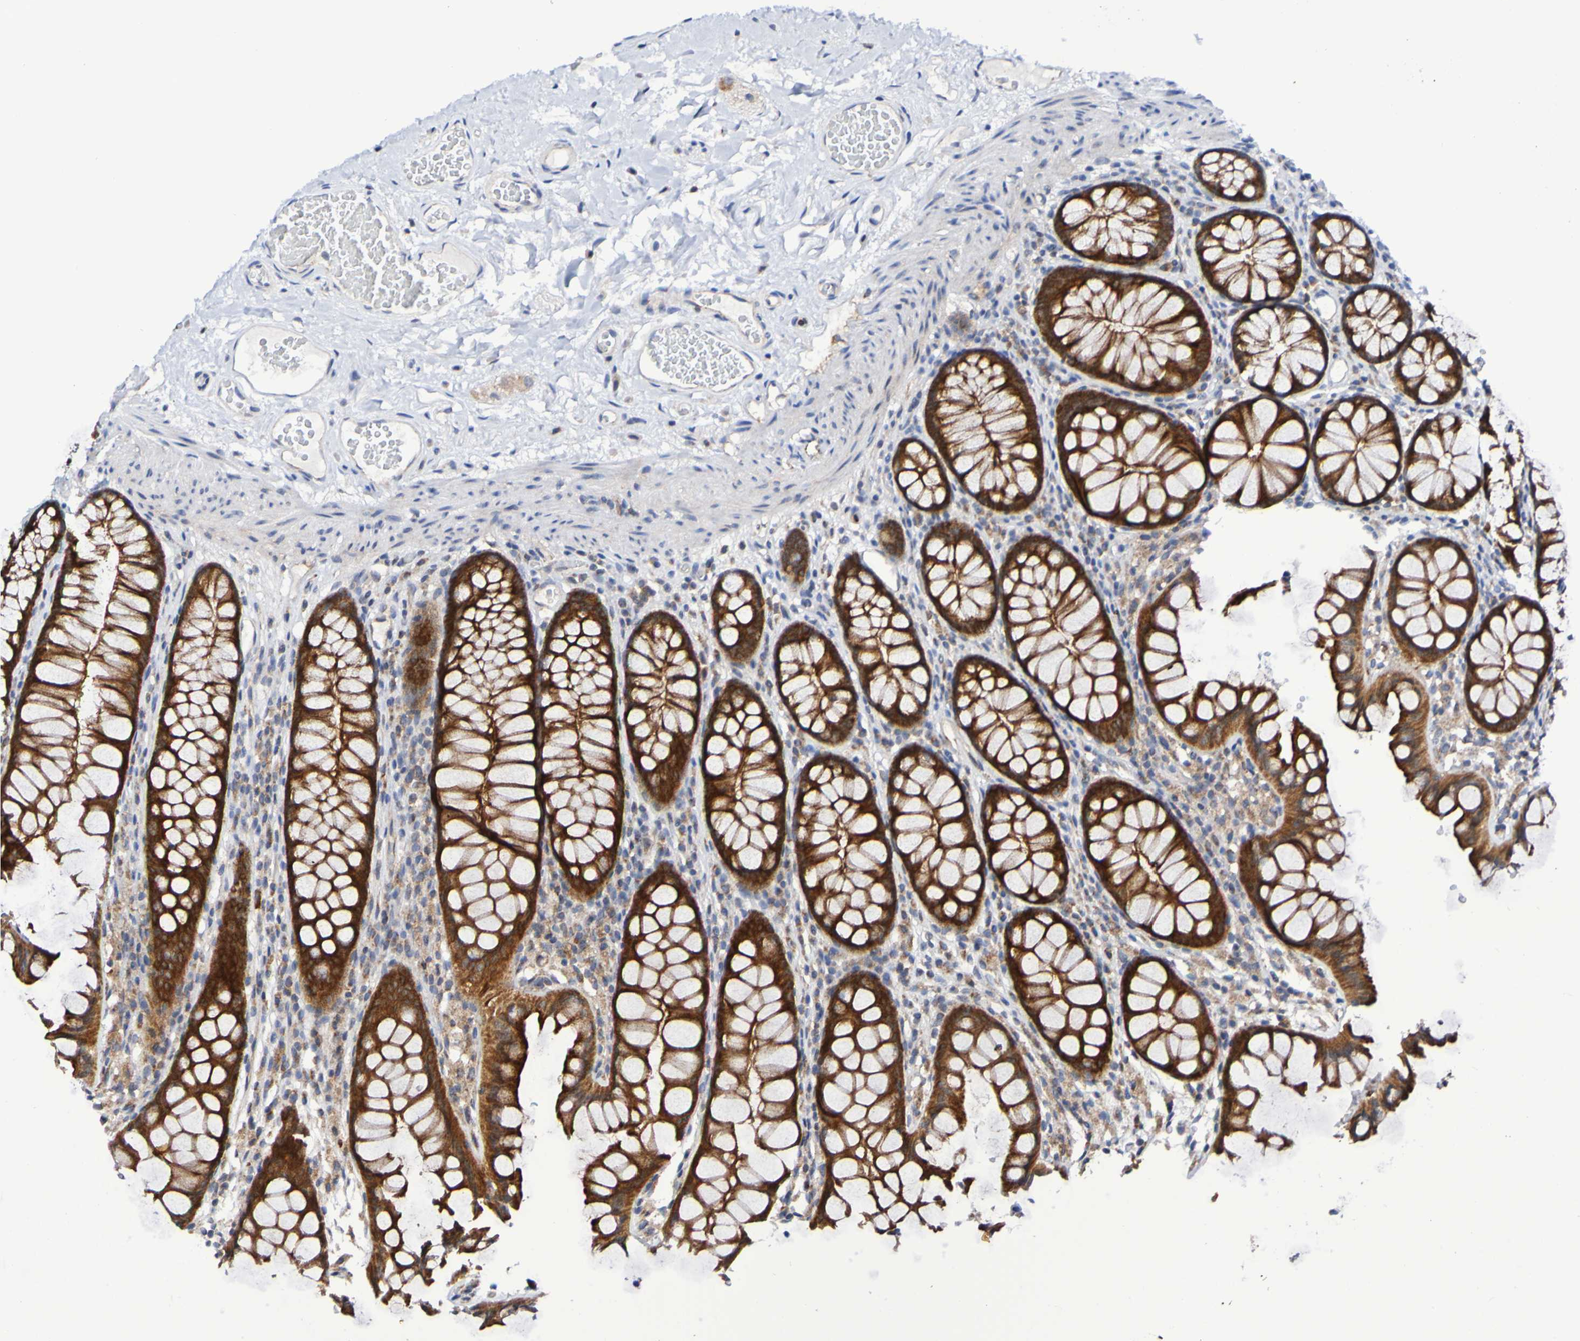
{"staining": {"intensity": "negative", "quantity": "none", "location": "none"}, "tissue": "colon", "cell_type": "Endothelial cells", "image_type": "normal", "snomed": [{"axis": "morphology", "description": "Normal tissue, NOS"}, {"axis": "topography", "description": "Colon"}], "caption": "DAB immunohistochemical staining of normal colon displays no significant staining in endothelial cells.", "gene": "GJB1", "patient": {"sex": "female", "age": 55}}